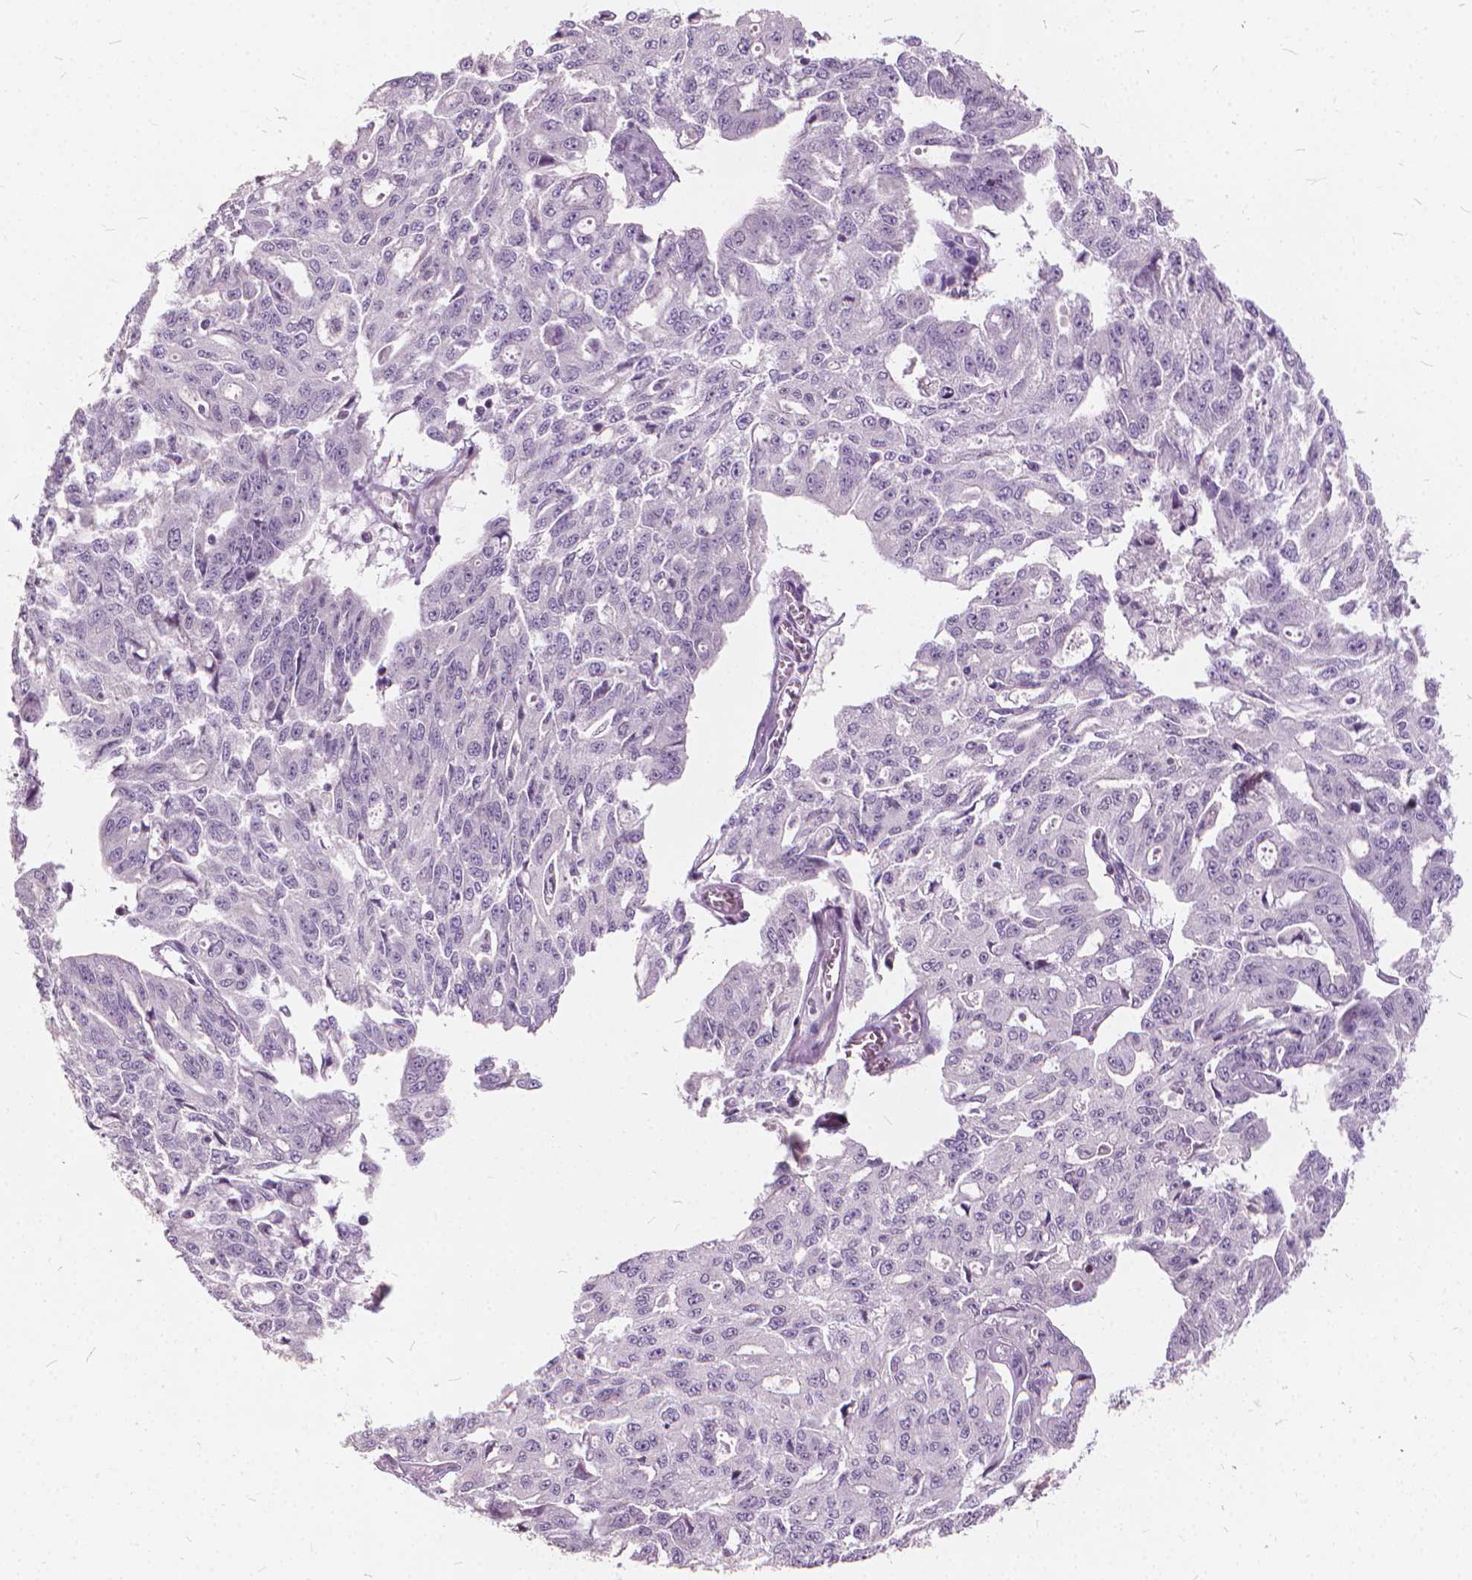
{"staining": {"intensity": "negative", "quantity": "none", "location": "none"}, "tissue": "ovarian cancer", "cell_type": "Tumor cells", "image_type": "cancer", "snomed": [{"axis": "morphology", "description": "Carcinoma, endometroid"}, {"axis": "topography", "description": "Ovary"}], "caption": "The photomicrograph reveals no staining of tumor cells in ovarian cancer.", "gene": "STAT5B", "patient": {"sex": "female", "age": 65}}